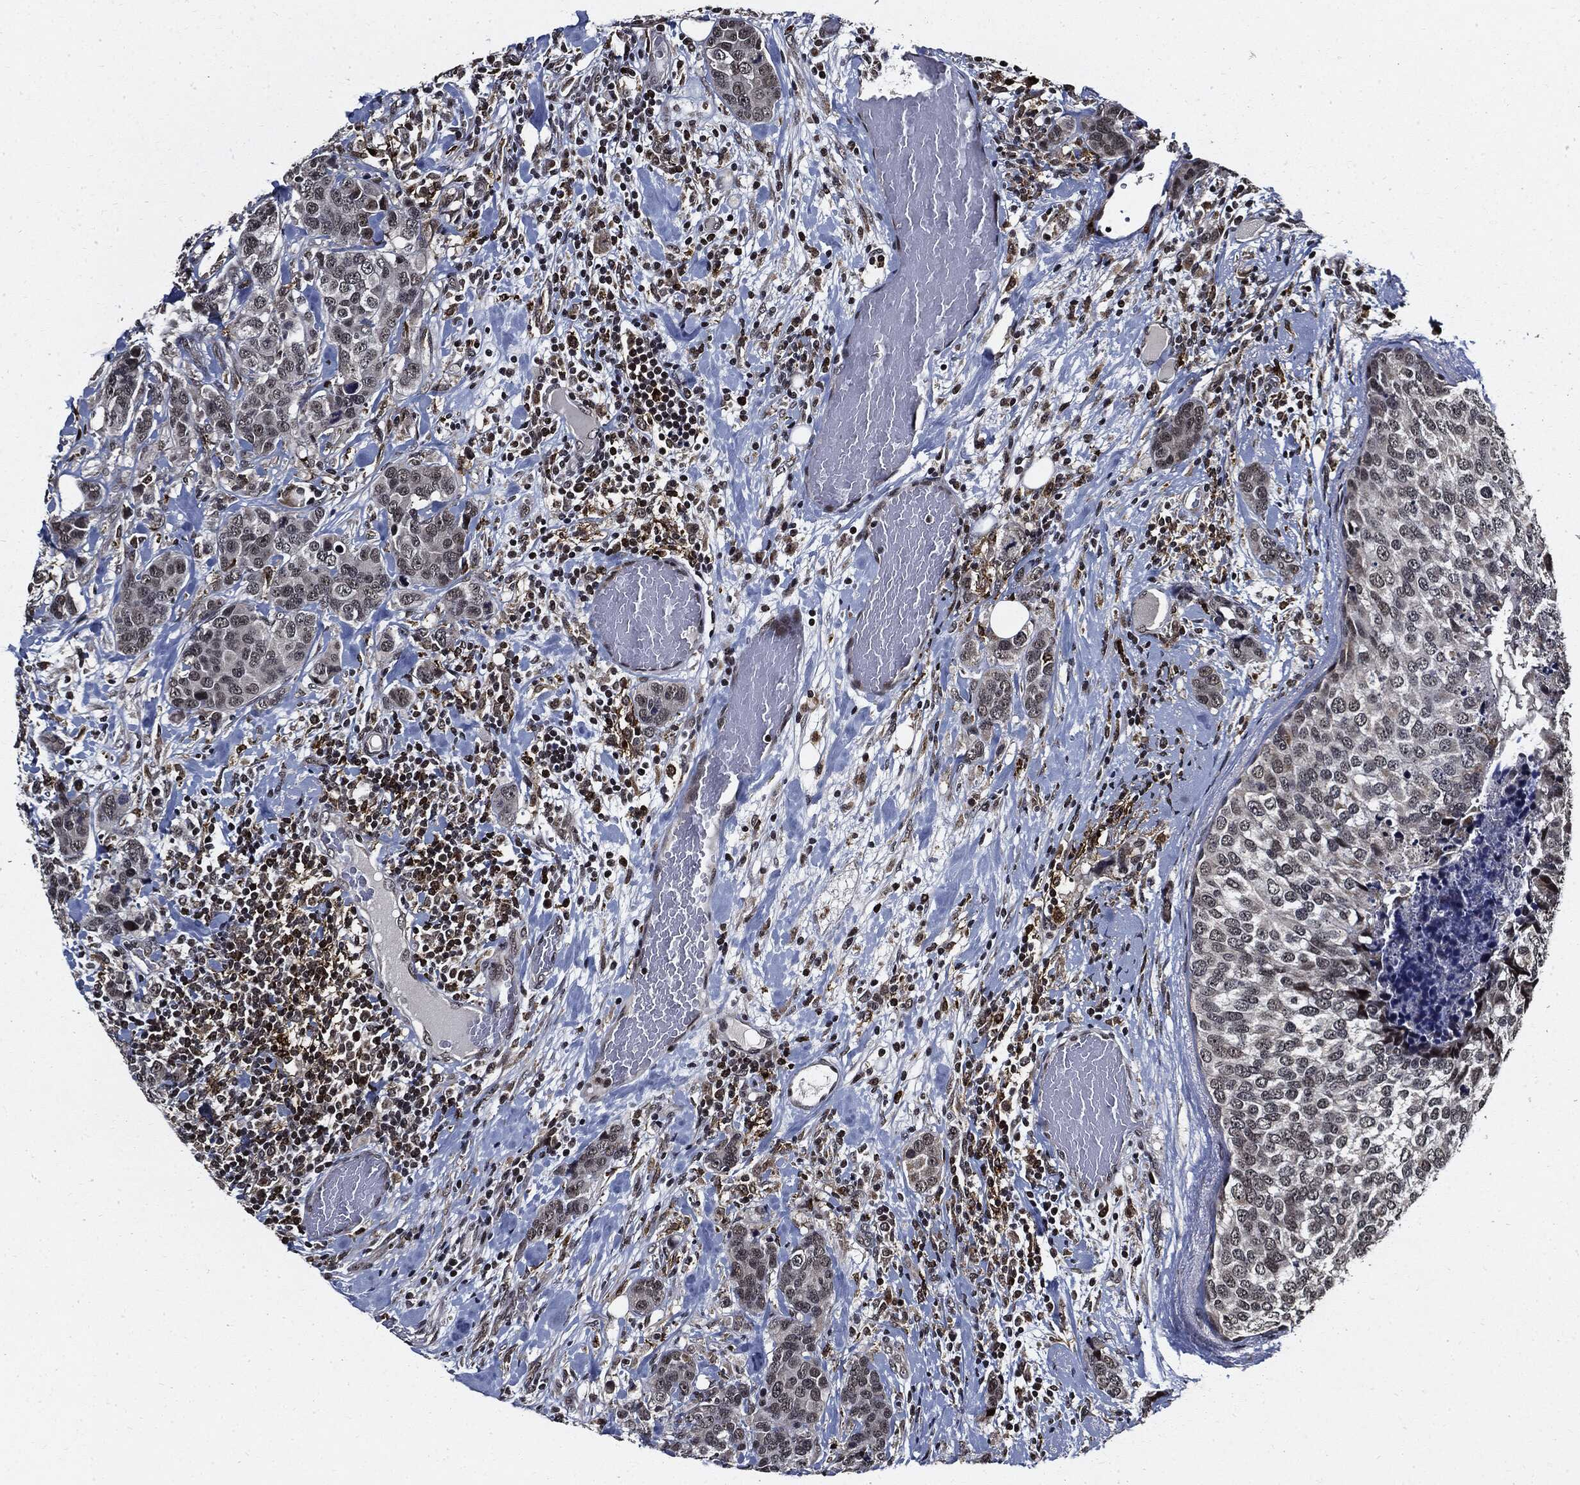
{"staining": {"intensity": "negative", "quantity": "none", "location": "none"}, "tissue": "breast cancer", "cell_type": "Tumor cells", "image_type": "cancer", "snomed": [{"axis": "morphology", "description": "Lobular carcinoma"}, {"axis": "topography", "description": "Breast"}], "caption": "This is an immunohistochemistry (IHC) micrograph of human breast cancer (lobular carcinoma). There is no expression in tumor cells.", "gene": "SUGT1", "patient": {"sex": "female", "age": 59}}